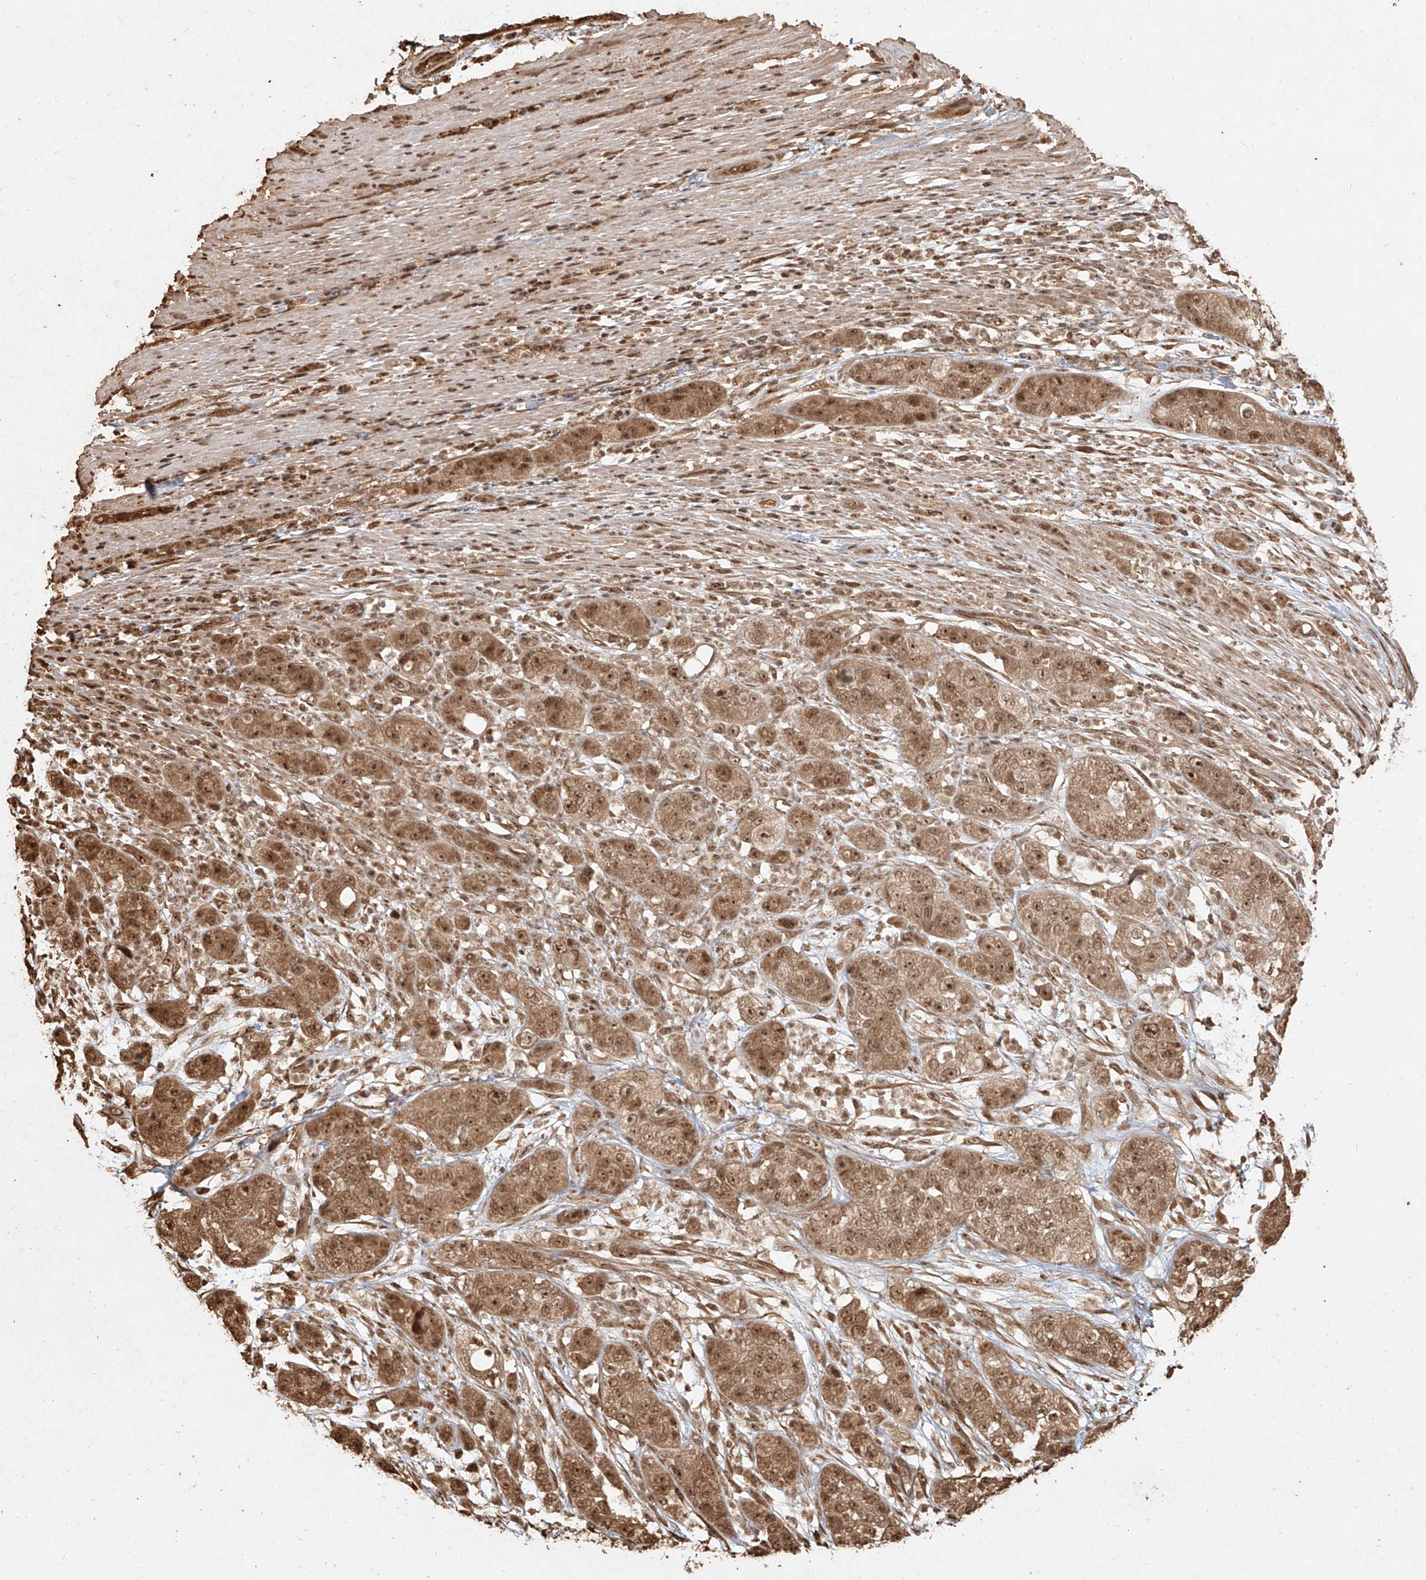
{"staining": {"intensity": "moderate", "quantity": ">75%", "location": "cytoplasmic/membranous,nuclear"}, "tissue": "pancreatic cancer", "cell_type": "Tumor cells", "image_type": "cancer", "snomed": [{"axis": "morphology", "description": "Adenocarcinoma, NOS"}, {"axis": "topography", "description": "Pancreas"}], "caption": "Approximately >75% of tumor cells in pancreatic cancer demonstrate moderate cytoplasmic/membranous and nuclear protein expression as visualized by brown immunohistochemical staining.", "gene": "UBE2K", "patient": {"sex": "female", "age": 78}}